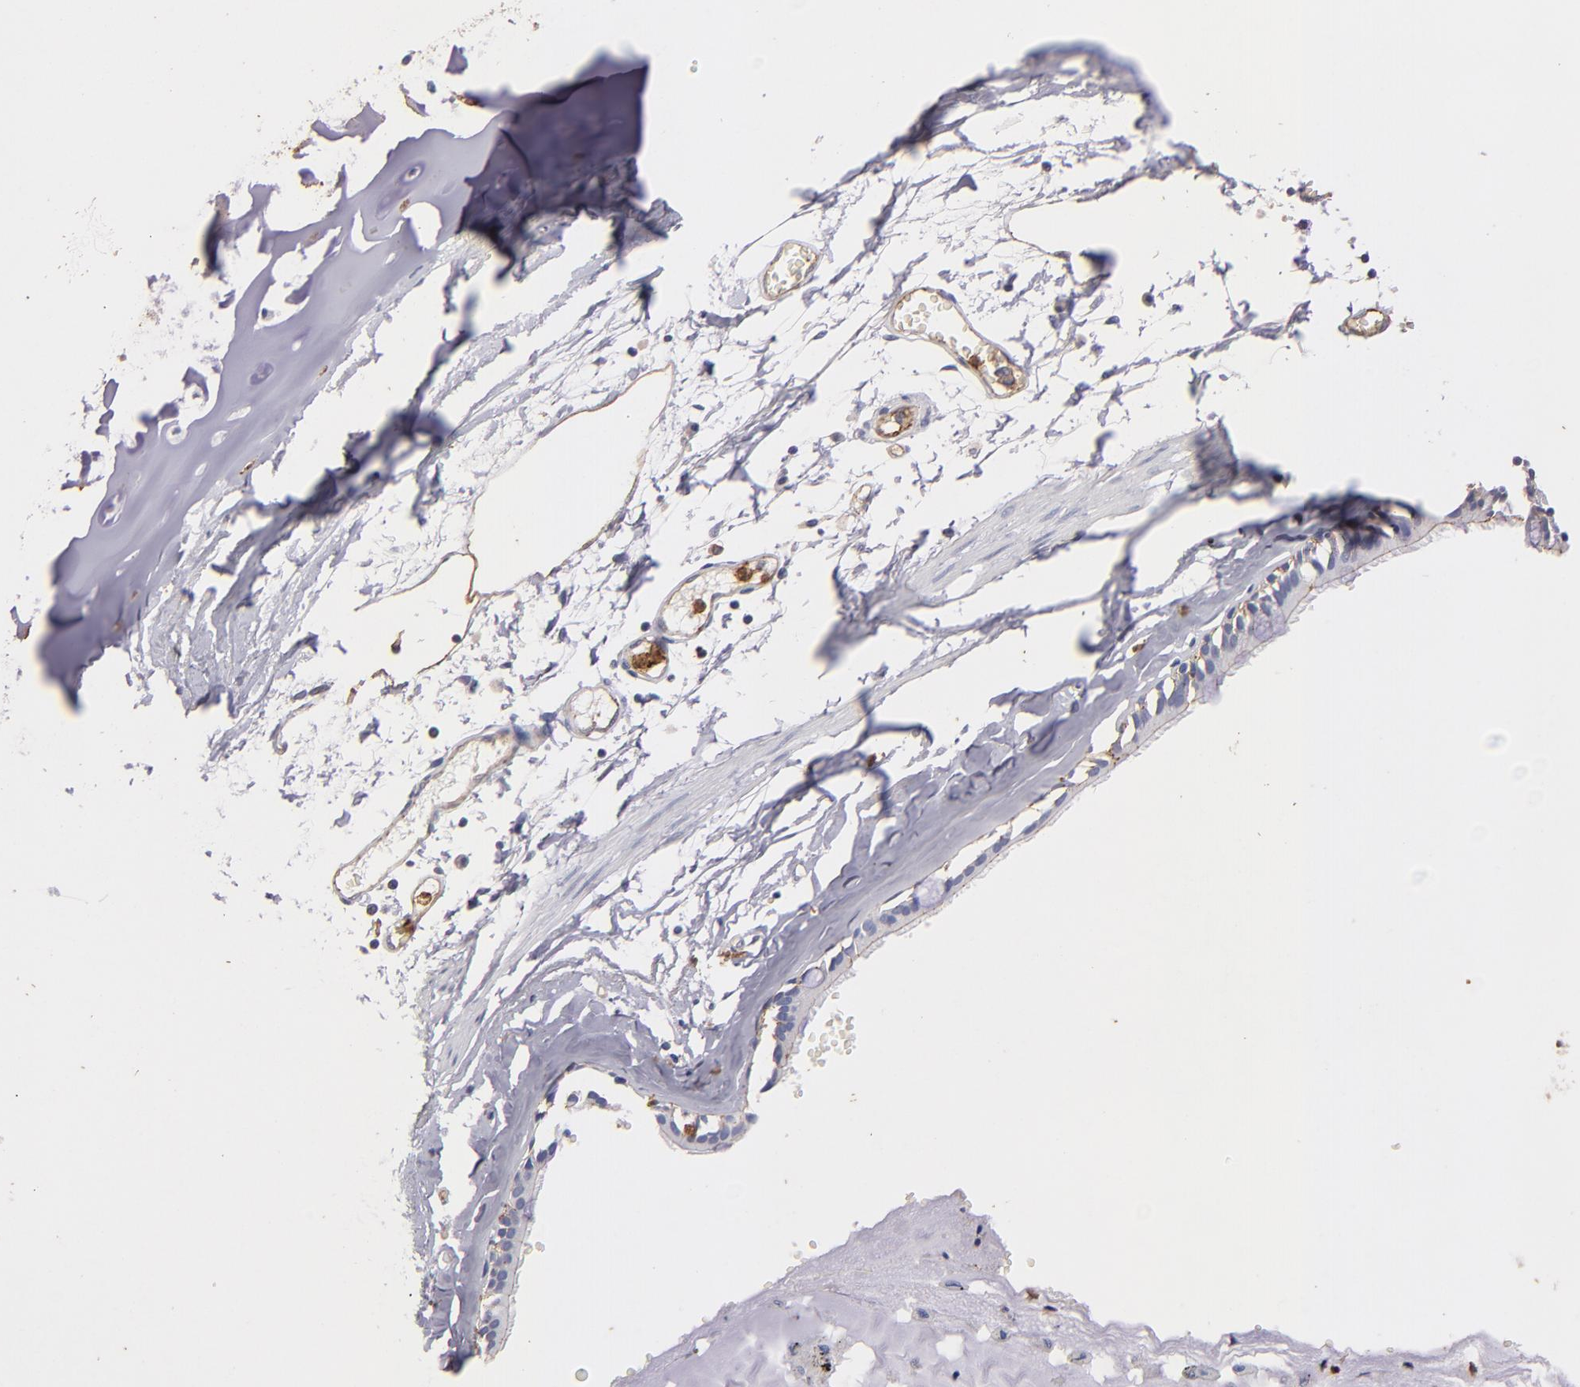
{"staining": {"intensity": "negative", "quantity": "none", "location": "none"}, "tissue": "adipose tissue", "cell_type": "Adipocytes", "image_type": "normal", "snomed": [{"axis": "morphology", "description": "Normal tissue, NOS"}, {"axis": "topography", "description": "Bronchus"}, {"axis": "topography", "description": "Lung"}], "caption": "This is an IHC histopathology image of unremarkable human adipose tissue. There is no expression in adipocytes.", "gene": "CLDN5", "patient": {"sex": "female", "age": 56}}